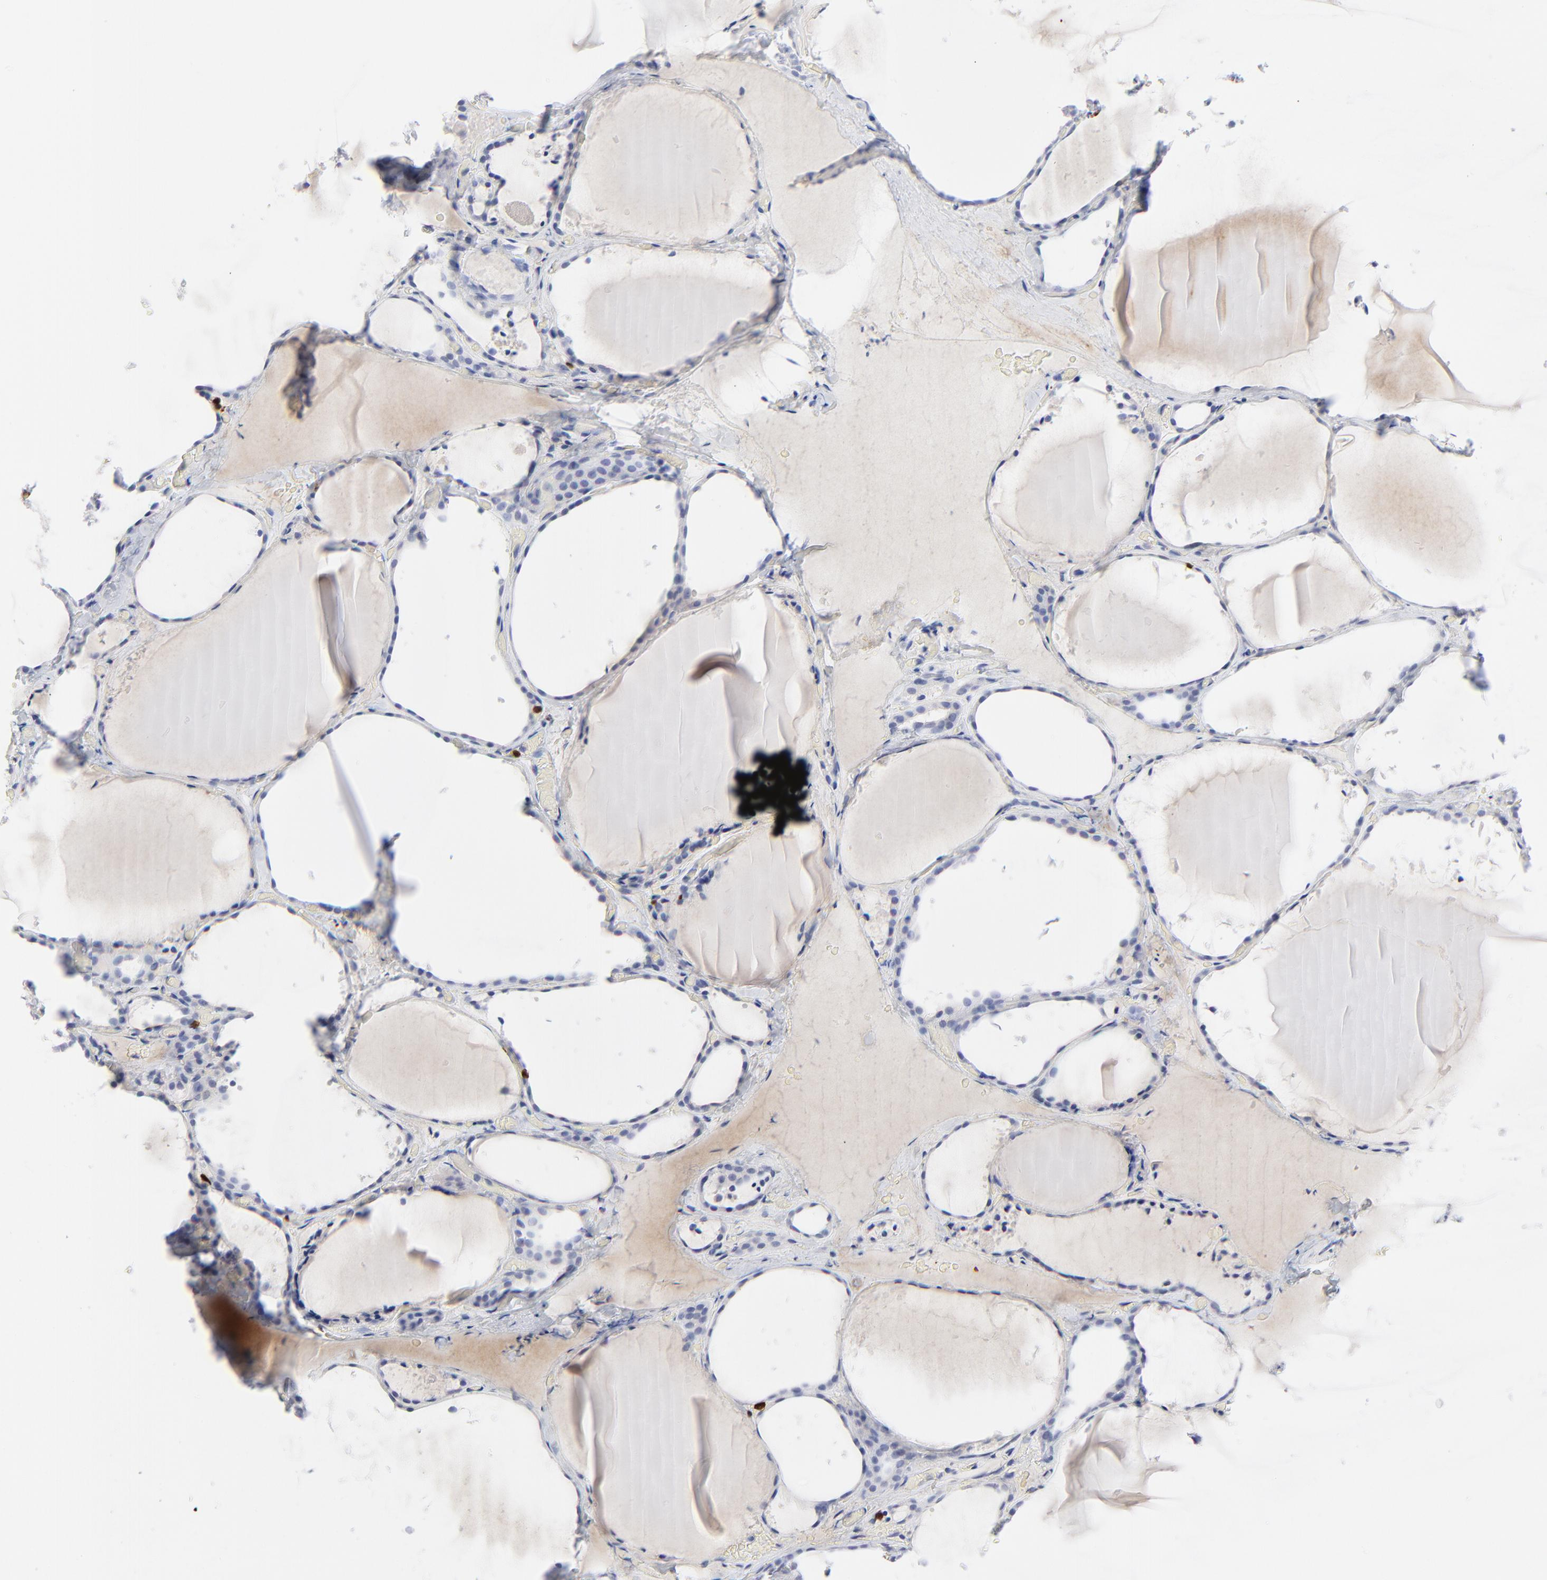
{"staining": {"intensity": "negative", "quantity": "none", "location": "none"}, "tissue": "thyroid gland", "cell_type": "Glandular cells", "image_type": "normal", "snomed": [{"axis": "morphology", "description": "Normal tissue, NOS"}, {"axis": "topography", "description": "Thyroid gland"}], "caption": "Photomicrograph shows no protein positivity in glandular cells of unremarkable thyroid gland.", "gene": "ZAP70", "patient": {"sex": "female", "age": 22}}